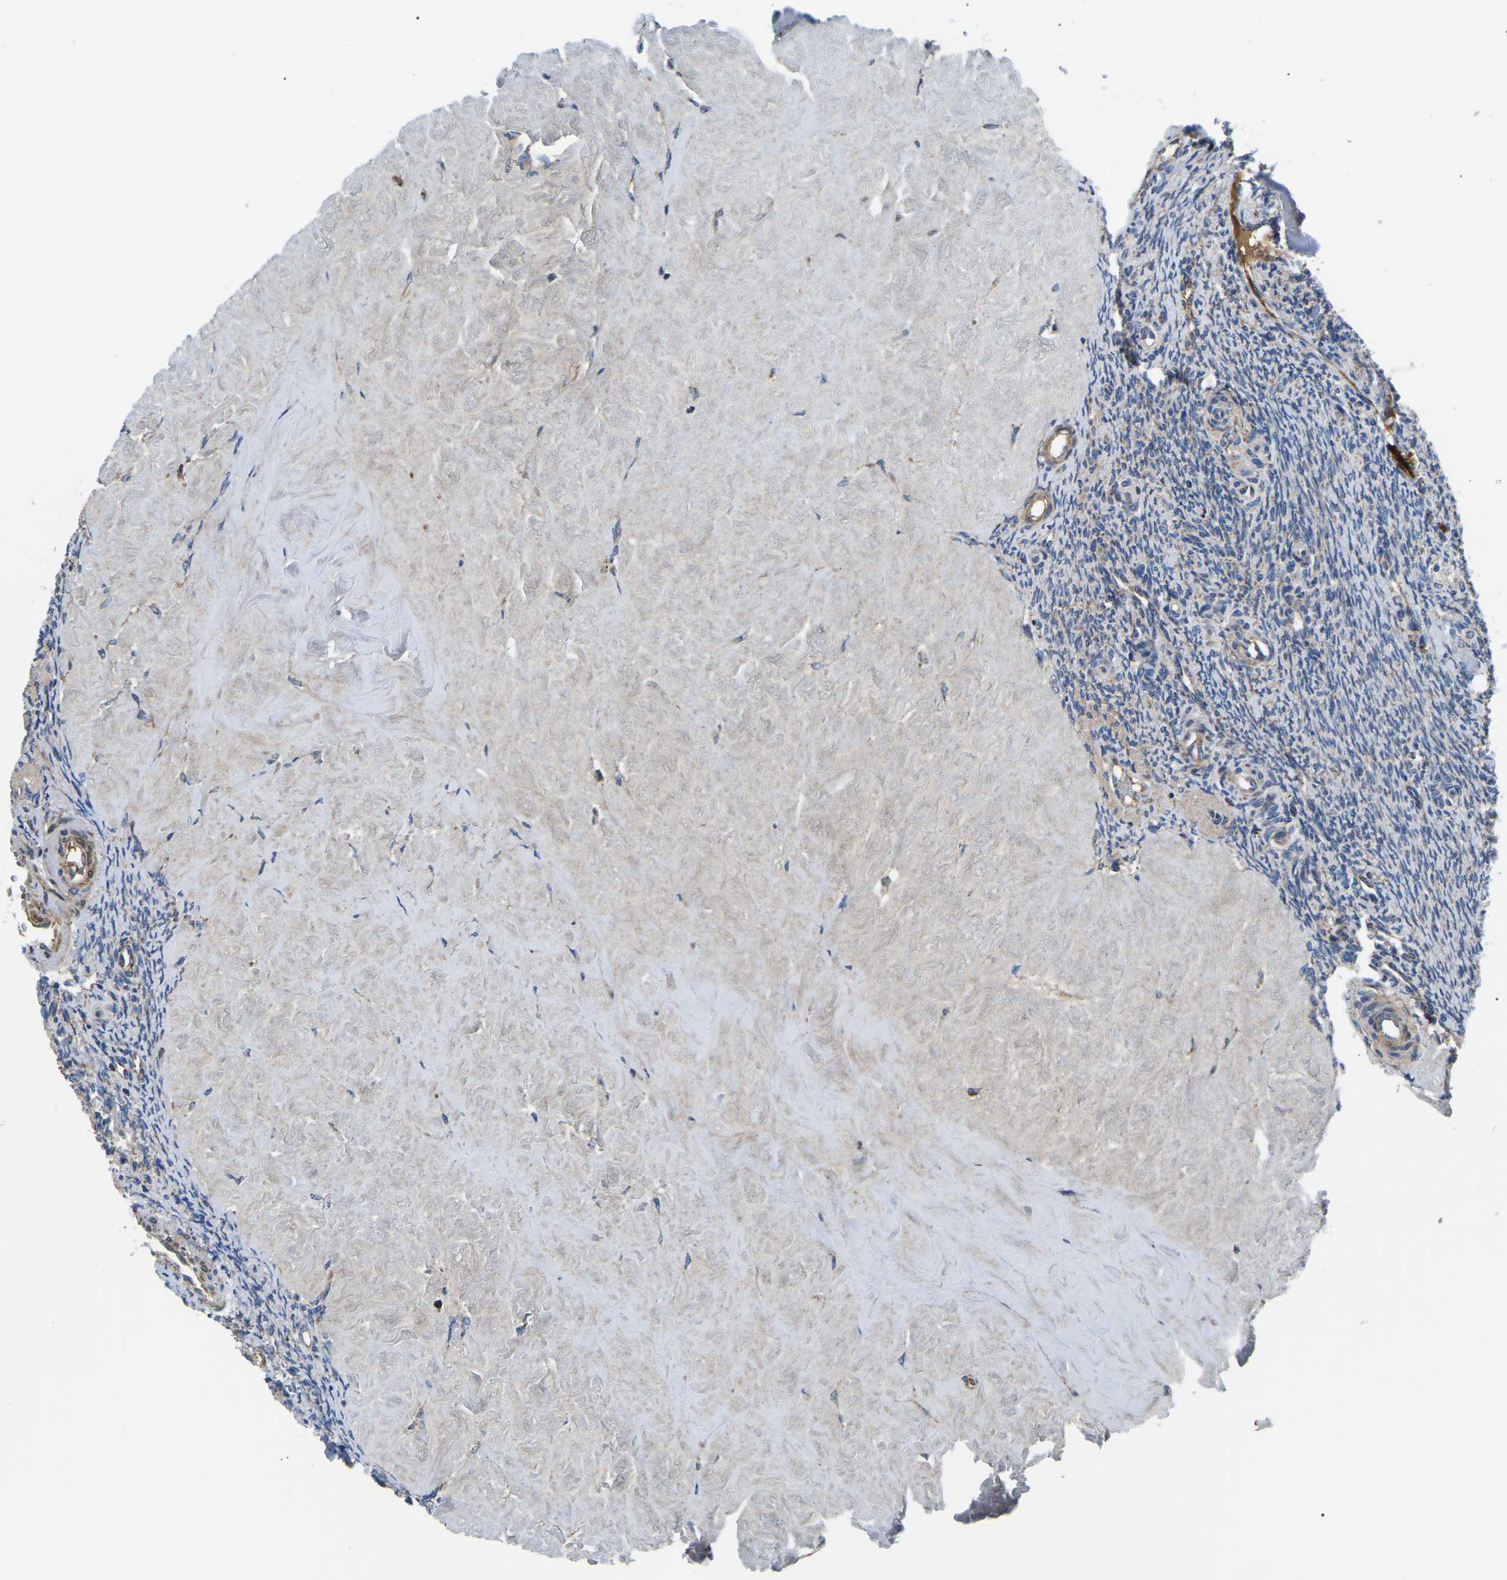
{"staining": {"intensity": "weak", "quantity": "<25%", "location": "cytoplasmic/membranous"}, "tissue": "ovary", "cell_type": "Ovarian stroma cells", "image_type": "normal", "snomed": [{"axis": "morphology", "description": "Normal tissue, NOS"}, {"axis": "topography", "description": "Ovary"}], "caption": "IHC image of normal ovary: human ovary stained with DAB exhibits no significant protein expression in ovarian stroma cells. (Stains: DAB (3,3'-diaminobenzidine) immunohistochemistry with hematoxylin counter stain, Microscopy: brightfield microscopy at high magnification).", "gene": "PPM1E", "patient": {"sex": "female", "age": 41}}